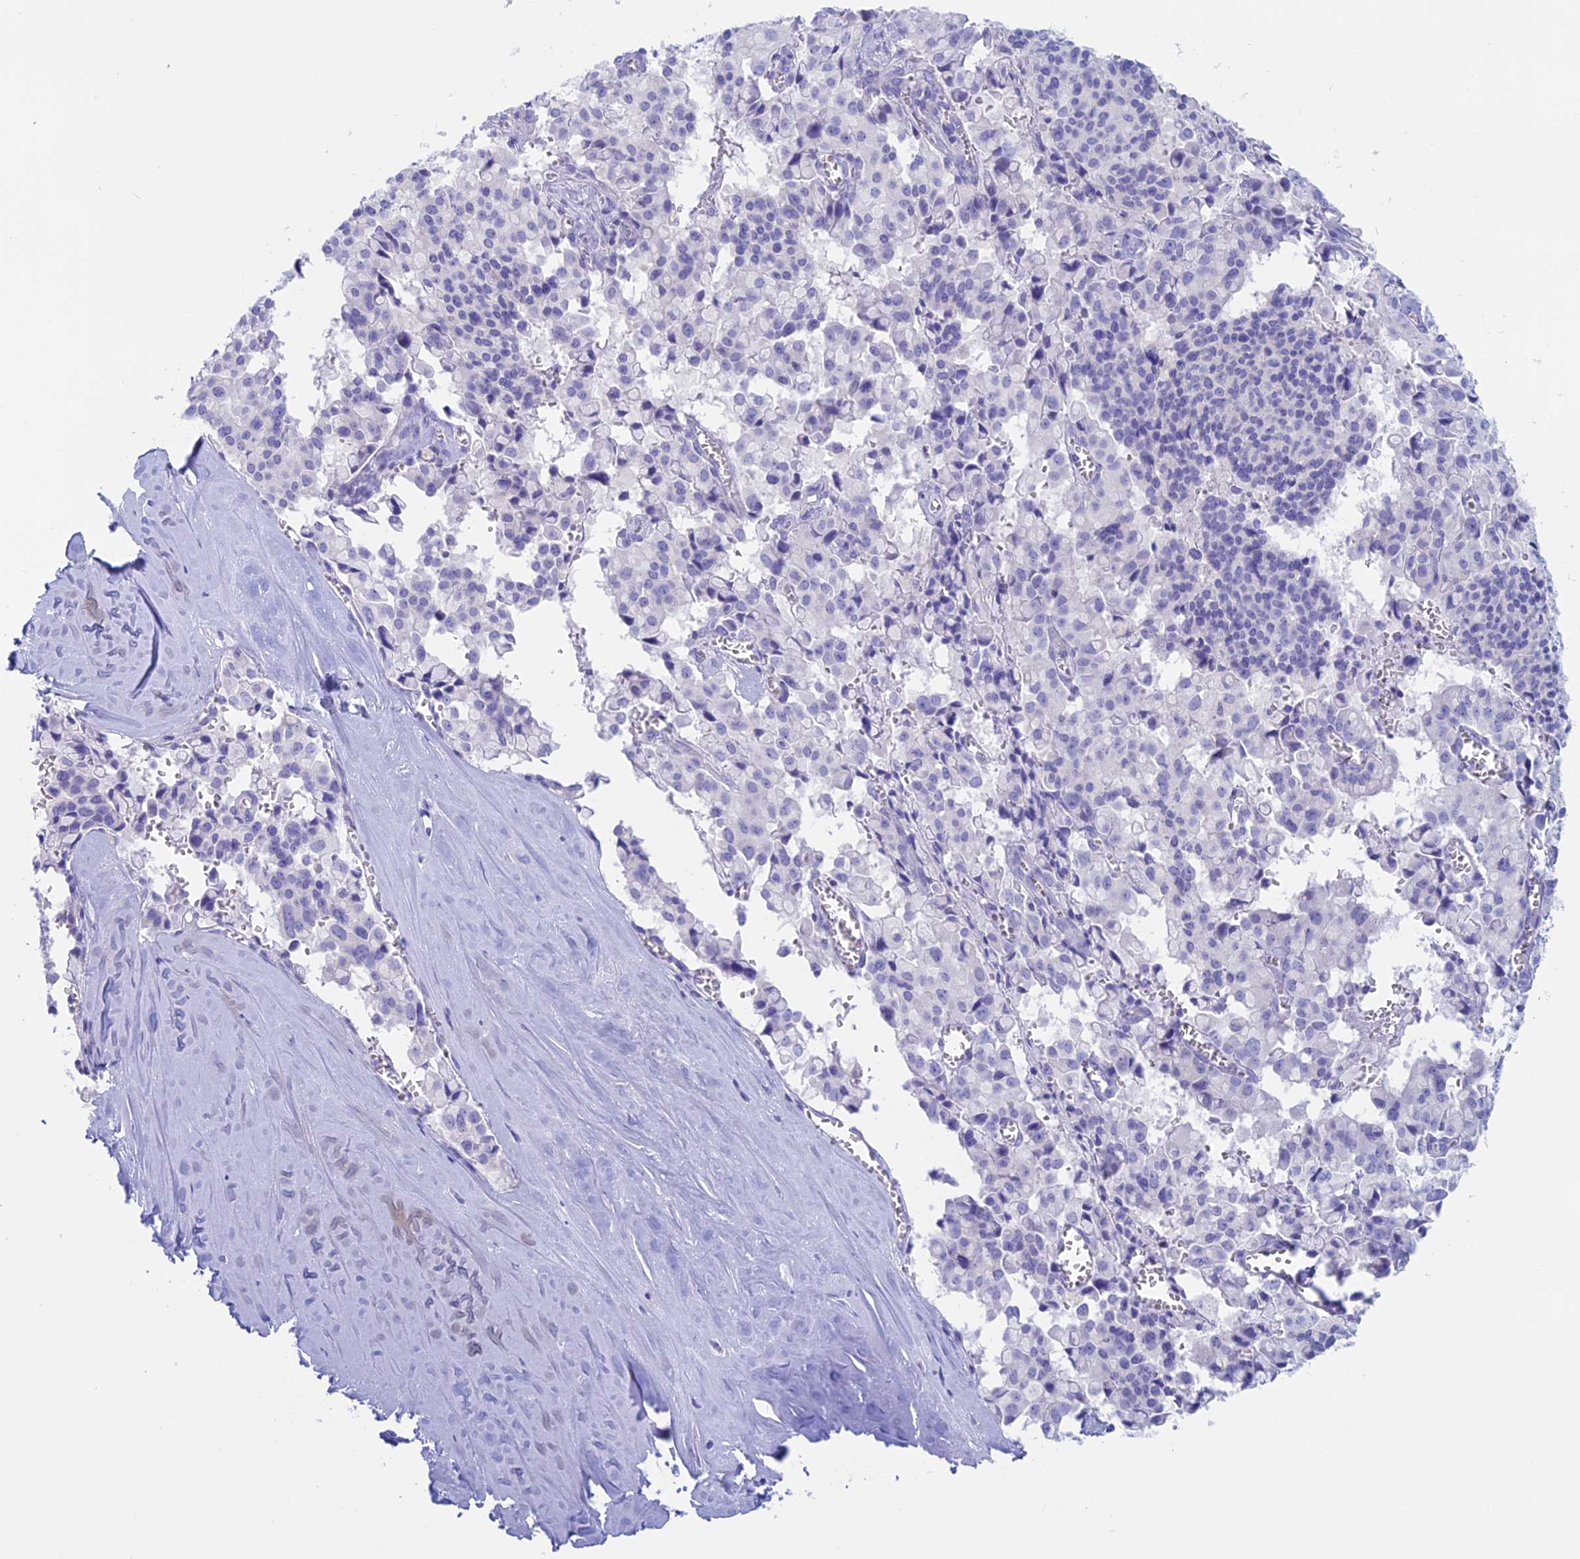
{"staining": {"intensity": "negative", "quantity": "none", "location": "none"}, "tissue": "pancreatic cancer", "cell_type": "Tumor cells", "image_type": "cancer", "snomed": [{"axis": "morphology", "description": "Adenocarcinoma, NOS"}, {"axis": "topography", "description": "Pancreas"}], "caption": "Tumor cells are negative for brown protein staining in pancreatic cancer (adenocarcinoma).", "gene": "RP1", "patient": {"sex": "male", "age": 65}}